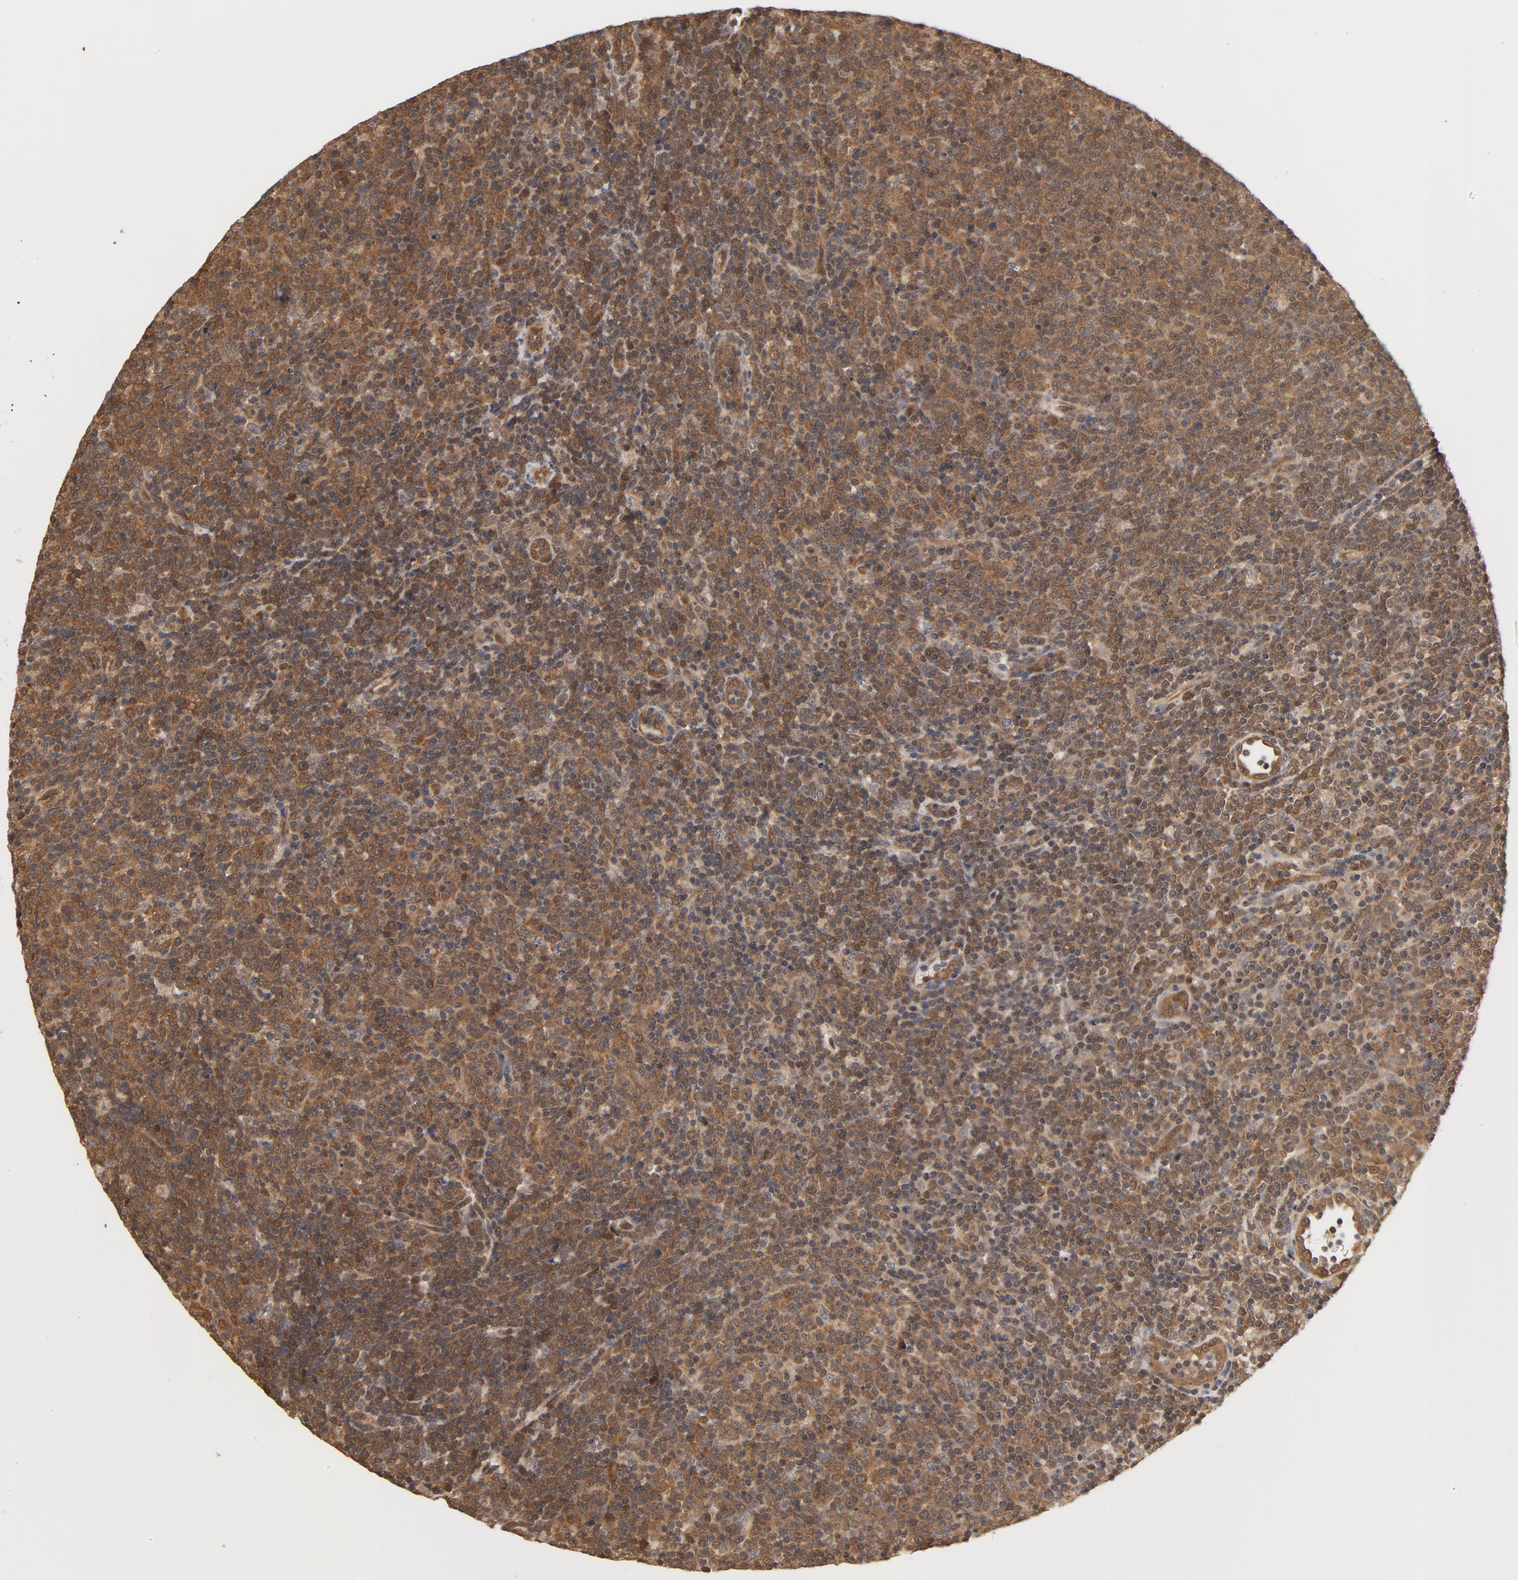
{"staining": {"intensity": "moderate", "quantity": "25%-75%", "location": "cytoplasmic/membranous,nuclear"}, "tissue": "lymphoma", "cell_type": "Tumor cells", "image_type": "cancer", "snomed": [{"axis": "morphology", "description": "Malignant lymphoma, non-Hodgkin's type, Low grade"}, {"axis": "topography", "description": "Lymph node"}], "caption": "Immunohistochemical staining of human lymphoma demonstrates medium levels of moderate cytoplasmic/membranous and nuclear protein positivity in approximately 25%-75% of tumor cells.", "gene": "CDC37", "patient": {"sex": "male", "age": 70}}